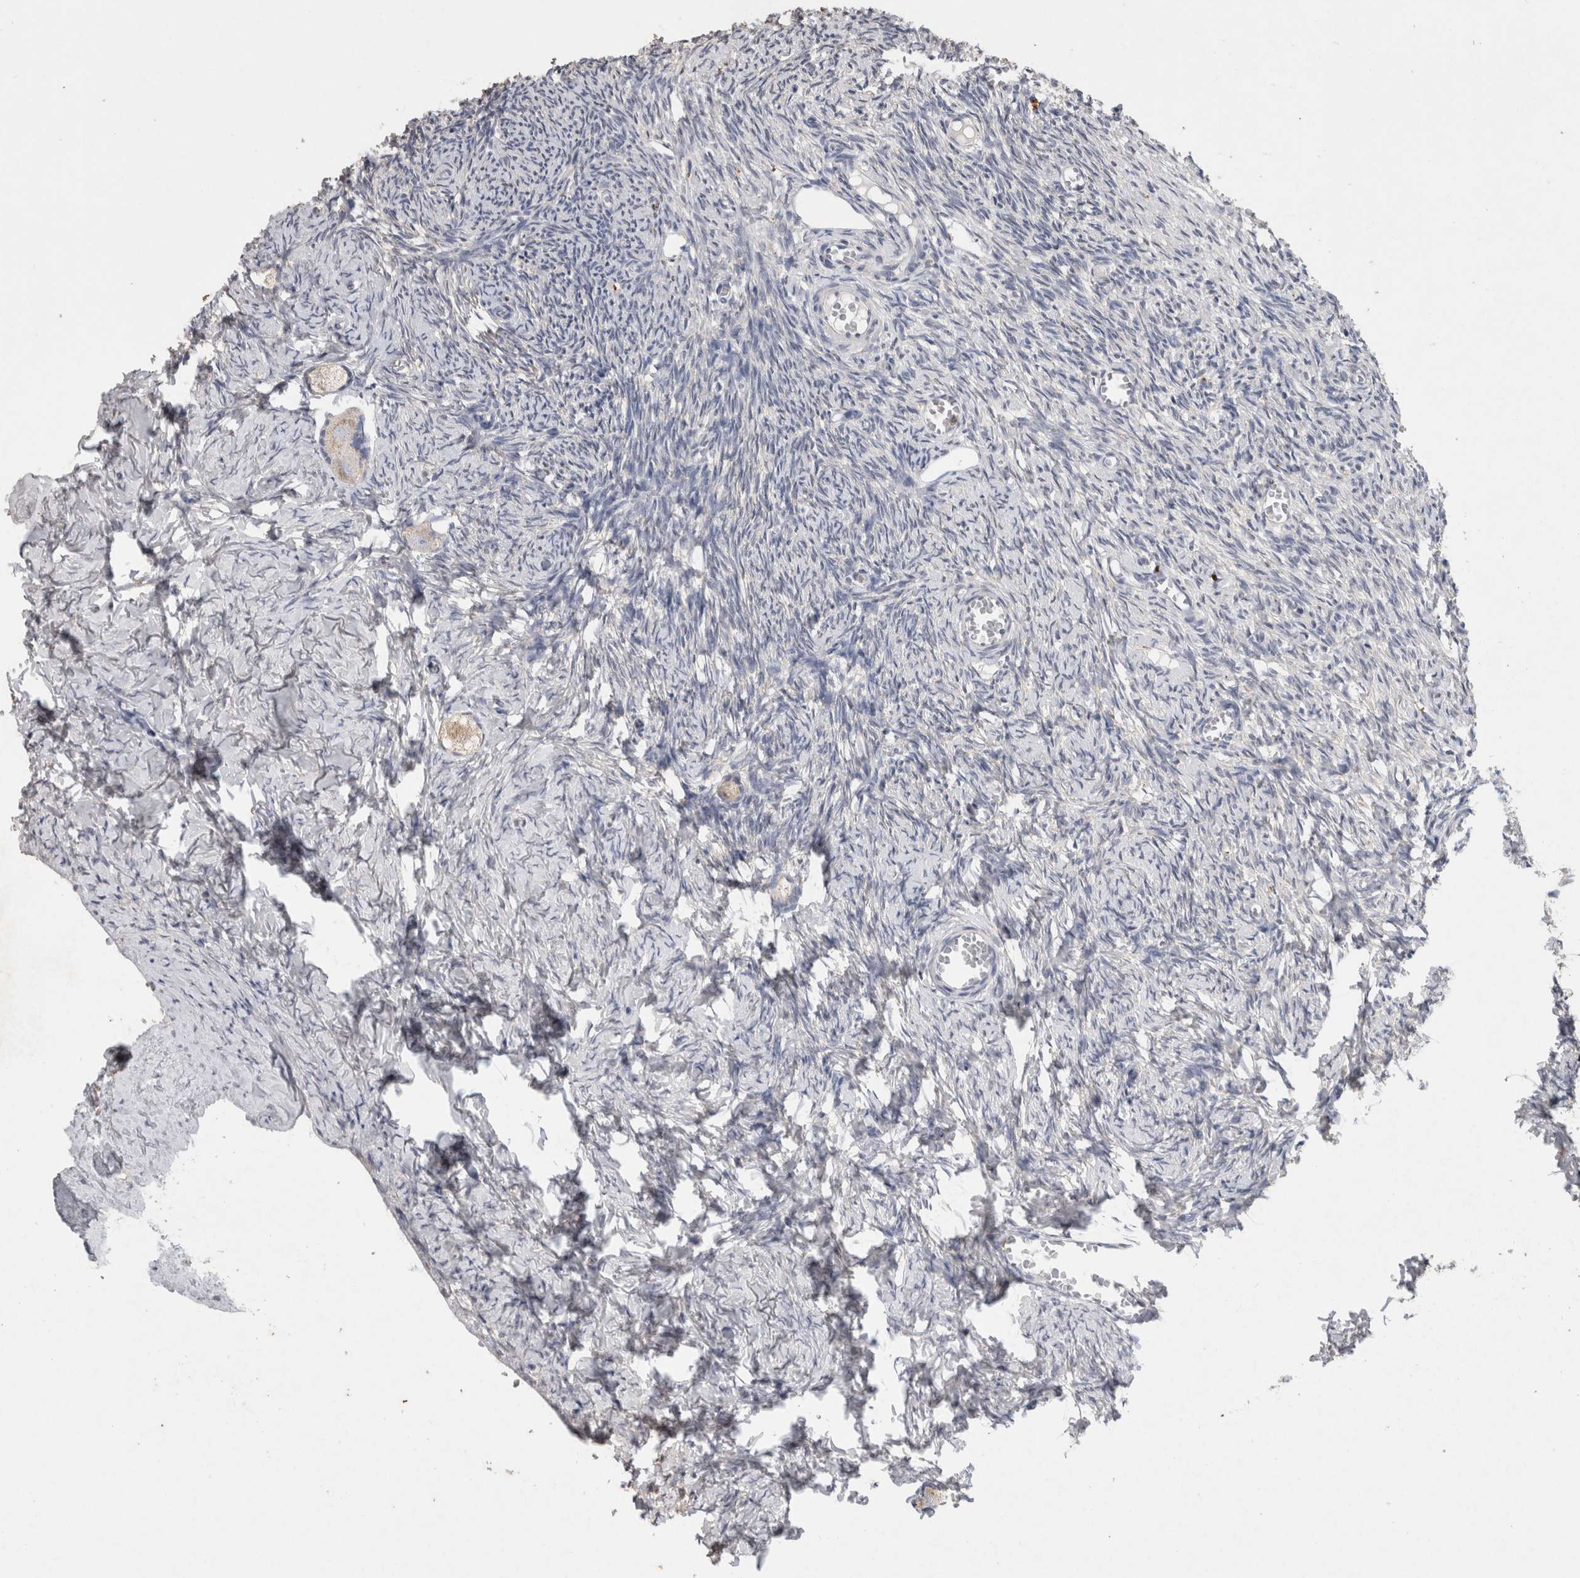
{"staining": {"intensity": "weak", "quantity": ">75%", "location": "cytoplasmic/membranous"}, "tissue": "ovary", "cell_type": "Follicle cells", "image_type": "normal", "snomed": [{"axis": "morphology", "description": "Normal tissue, NOS"}, {"axis": "topography", "description": "Ovary"}], "caption": "IHC histopathology image of benign human ovary stained for a protein (brown), which shows low levels of weak cytoplasmic/membranous expression in approximately >75% of follicle cells.", "gene": "CNTFR", "patient": {"sex": "female", "age": 27}}